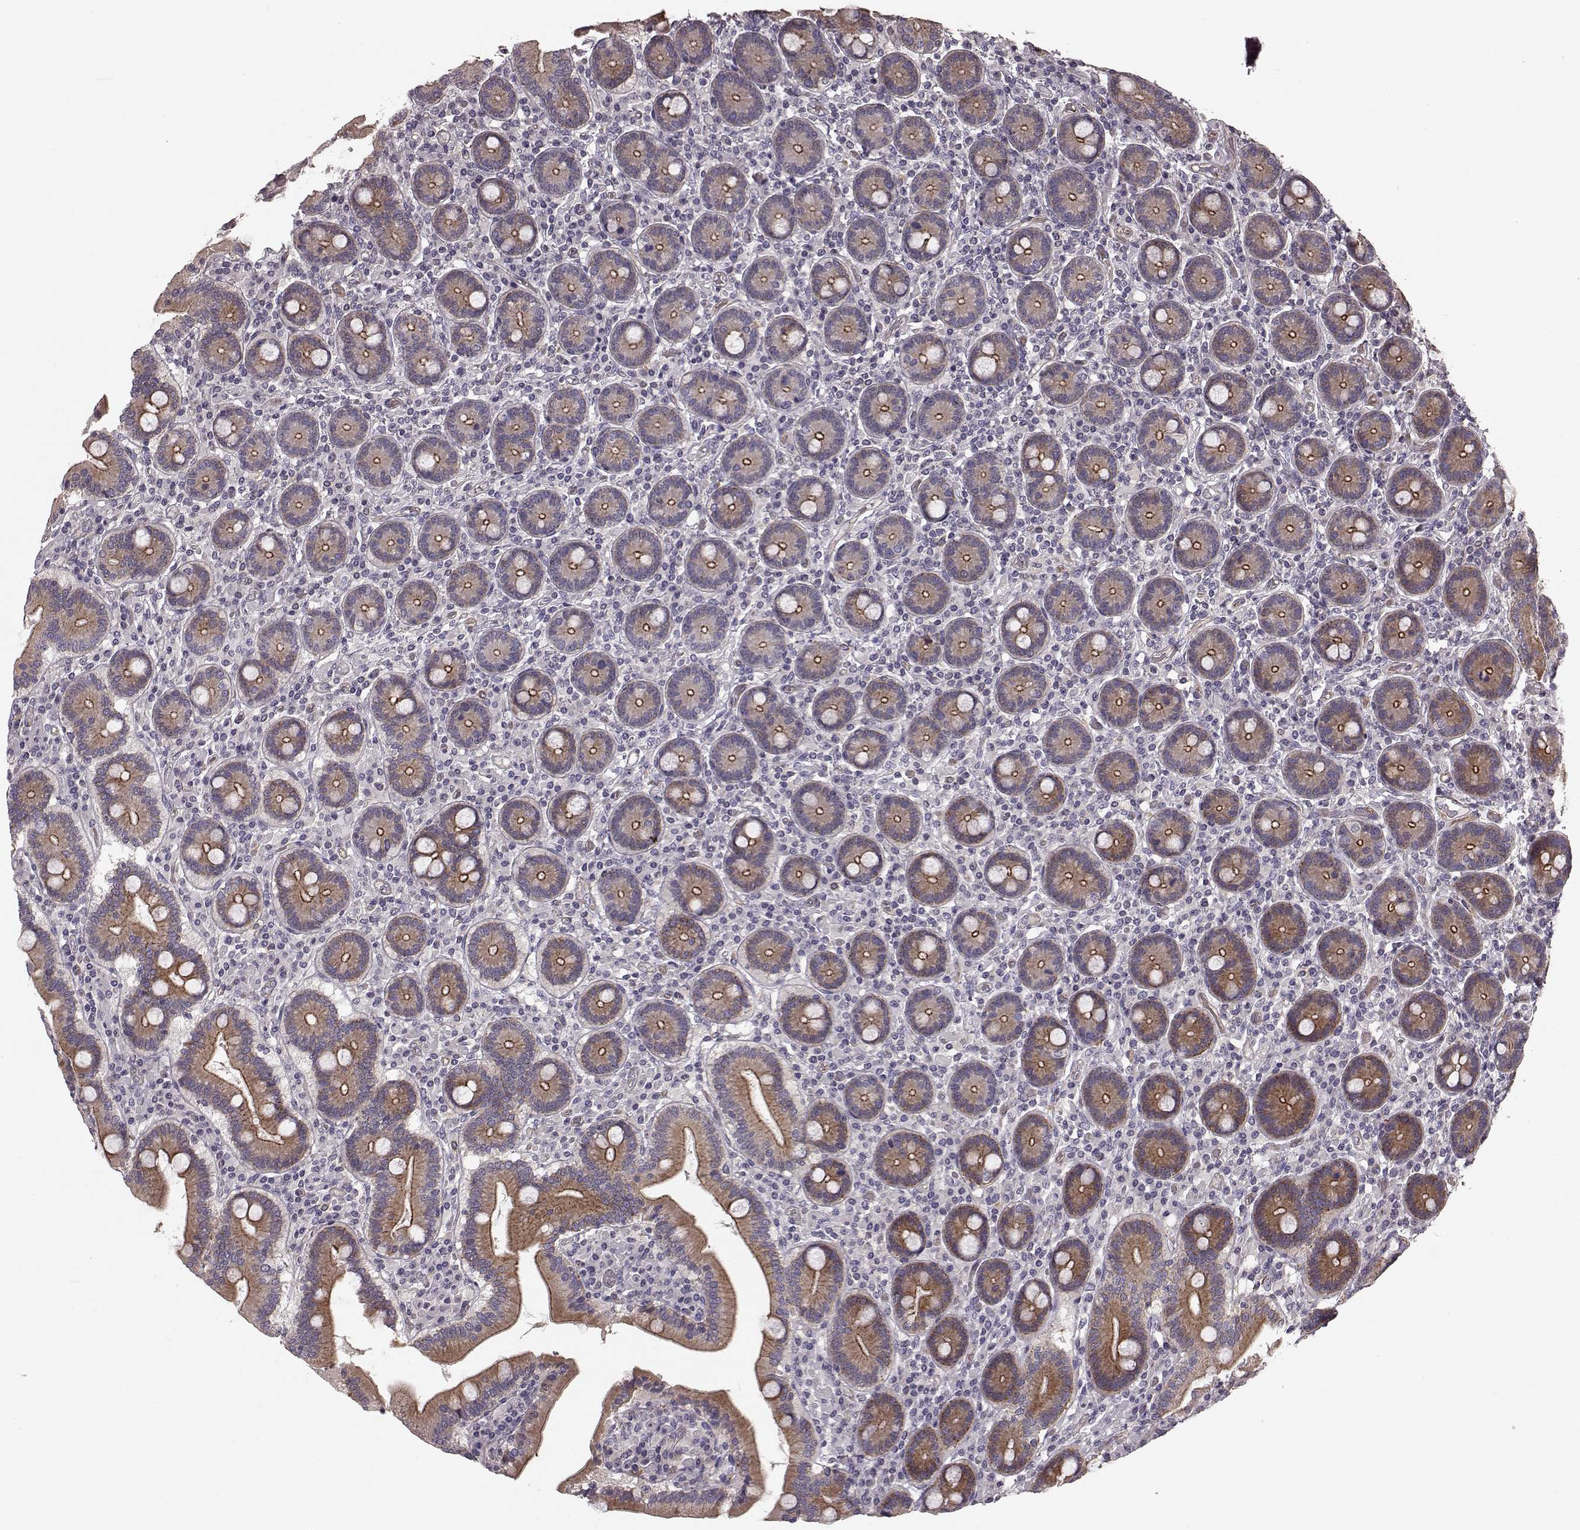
{"staining": {"intensity": "moderate", "quantity": "25%-75%", "location": "cytoplasmic/membranous"}, "tissue": "duodenum", "cell_type": "Glandular cells", "image_type": "normal", "snomed": [{"axis": "morphology", "description": "Normal tissue, NOS"}, {"axis": "topography", "description": "Duodenum"}], "caption": "A medium amount of moderate cytoplasmic/membranous staining is identified in about 25%-75% of glandular cells in normal duodenum. (IHC, brightfield microscopy, high magnification).", "gene": "SLC22A18", "patient": {"sex": "female", "age": 62}}